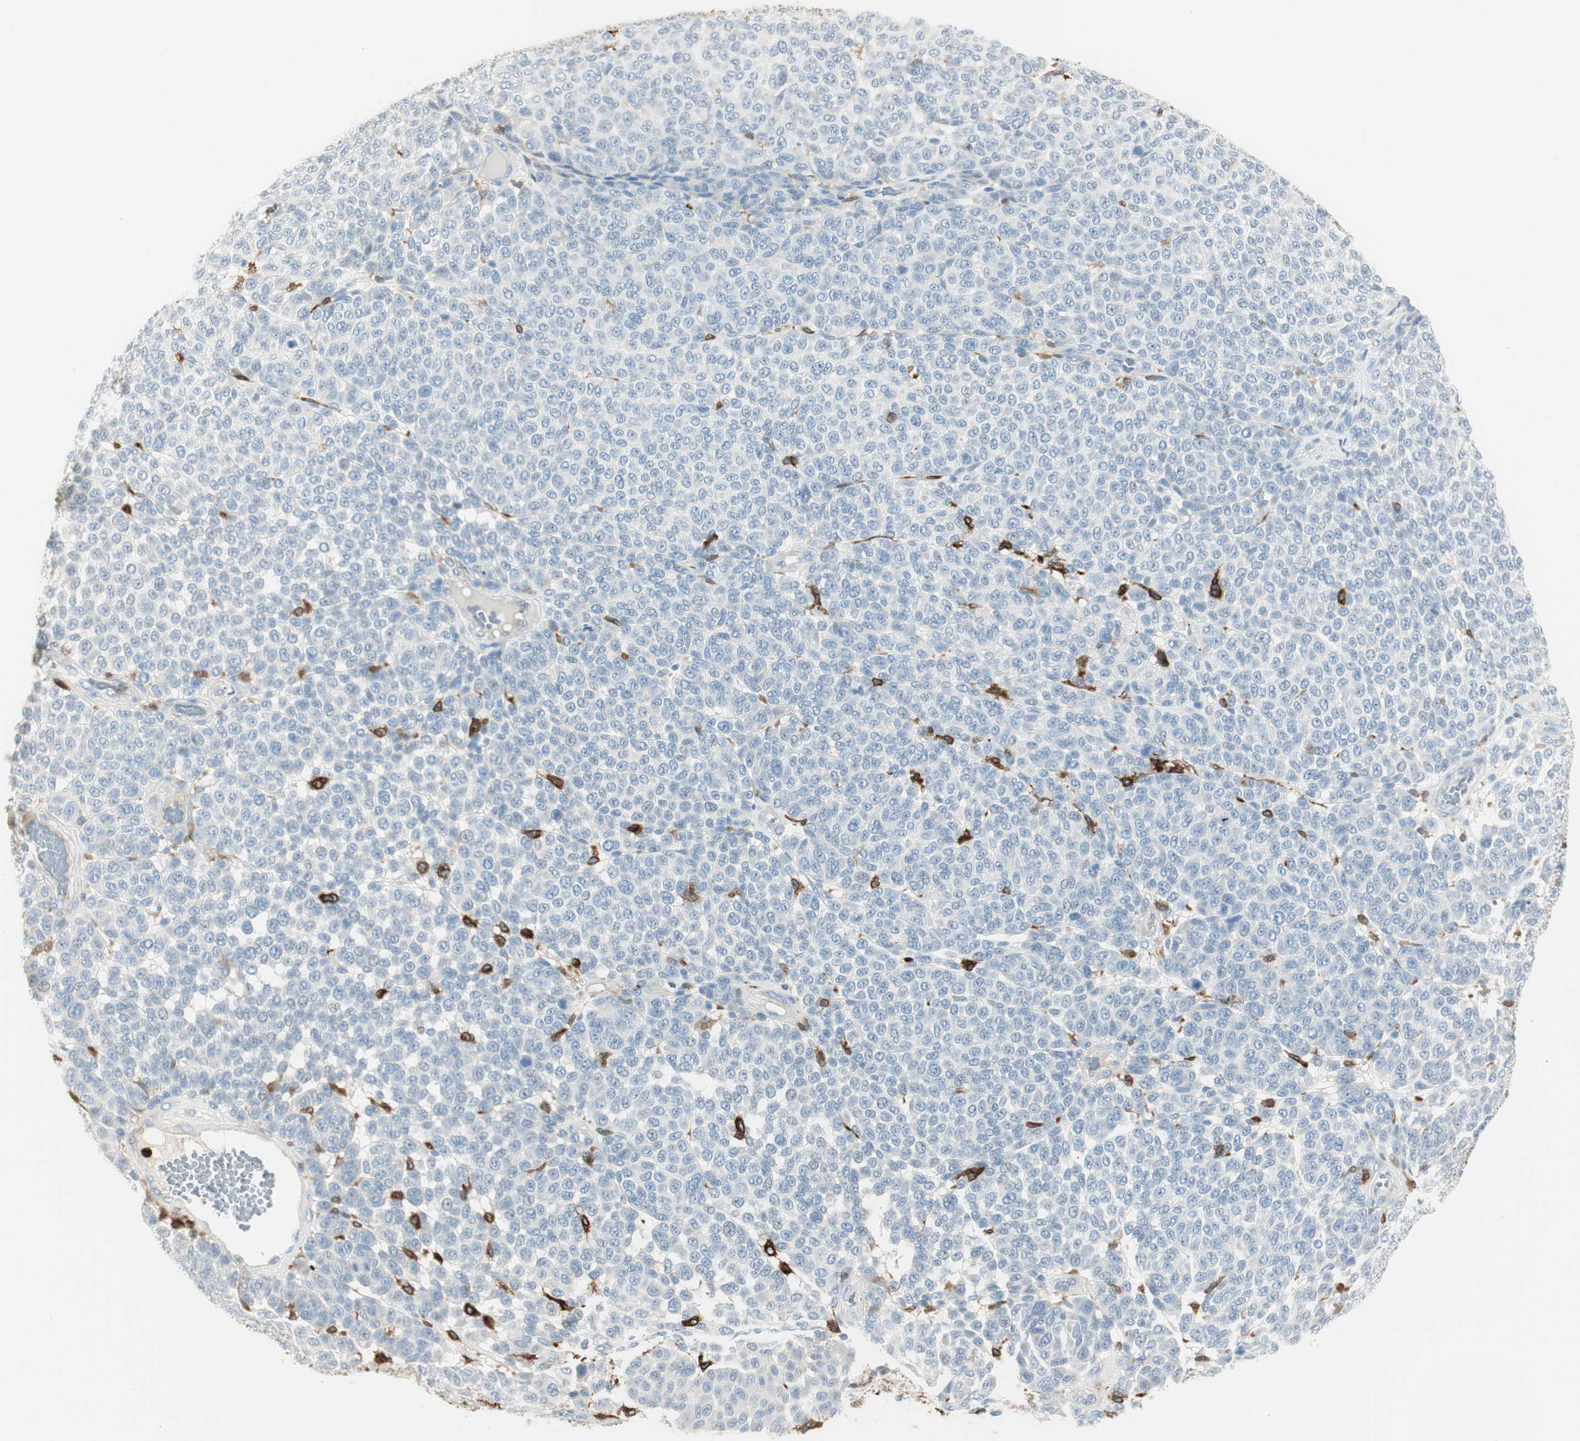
{"staining": {"intensity": "negative", "quantity": "none", "location": "none"}, "tissue": "melanoma", "cell_type": "Tumor cells", "image_type": "cancer", "snomed": [{"axis": "morphology", "description": "Malignant melanoma, NOS"}, {"axis": "topography", "description": "Skin"}], "caption": "DAB immunohistochemical staining of malignant melanoma exhibits no significant positivity in tumor cells.", "gene": "ITGB2", "patient": {"sex": "male", "age": 59}}